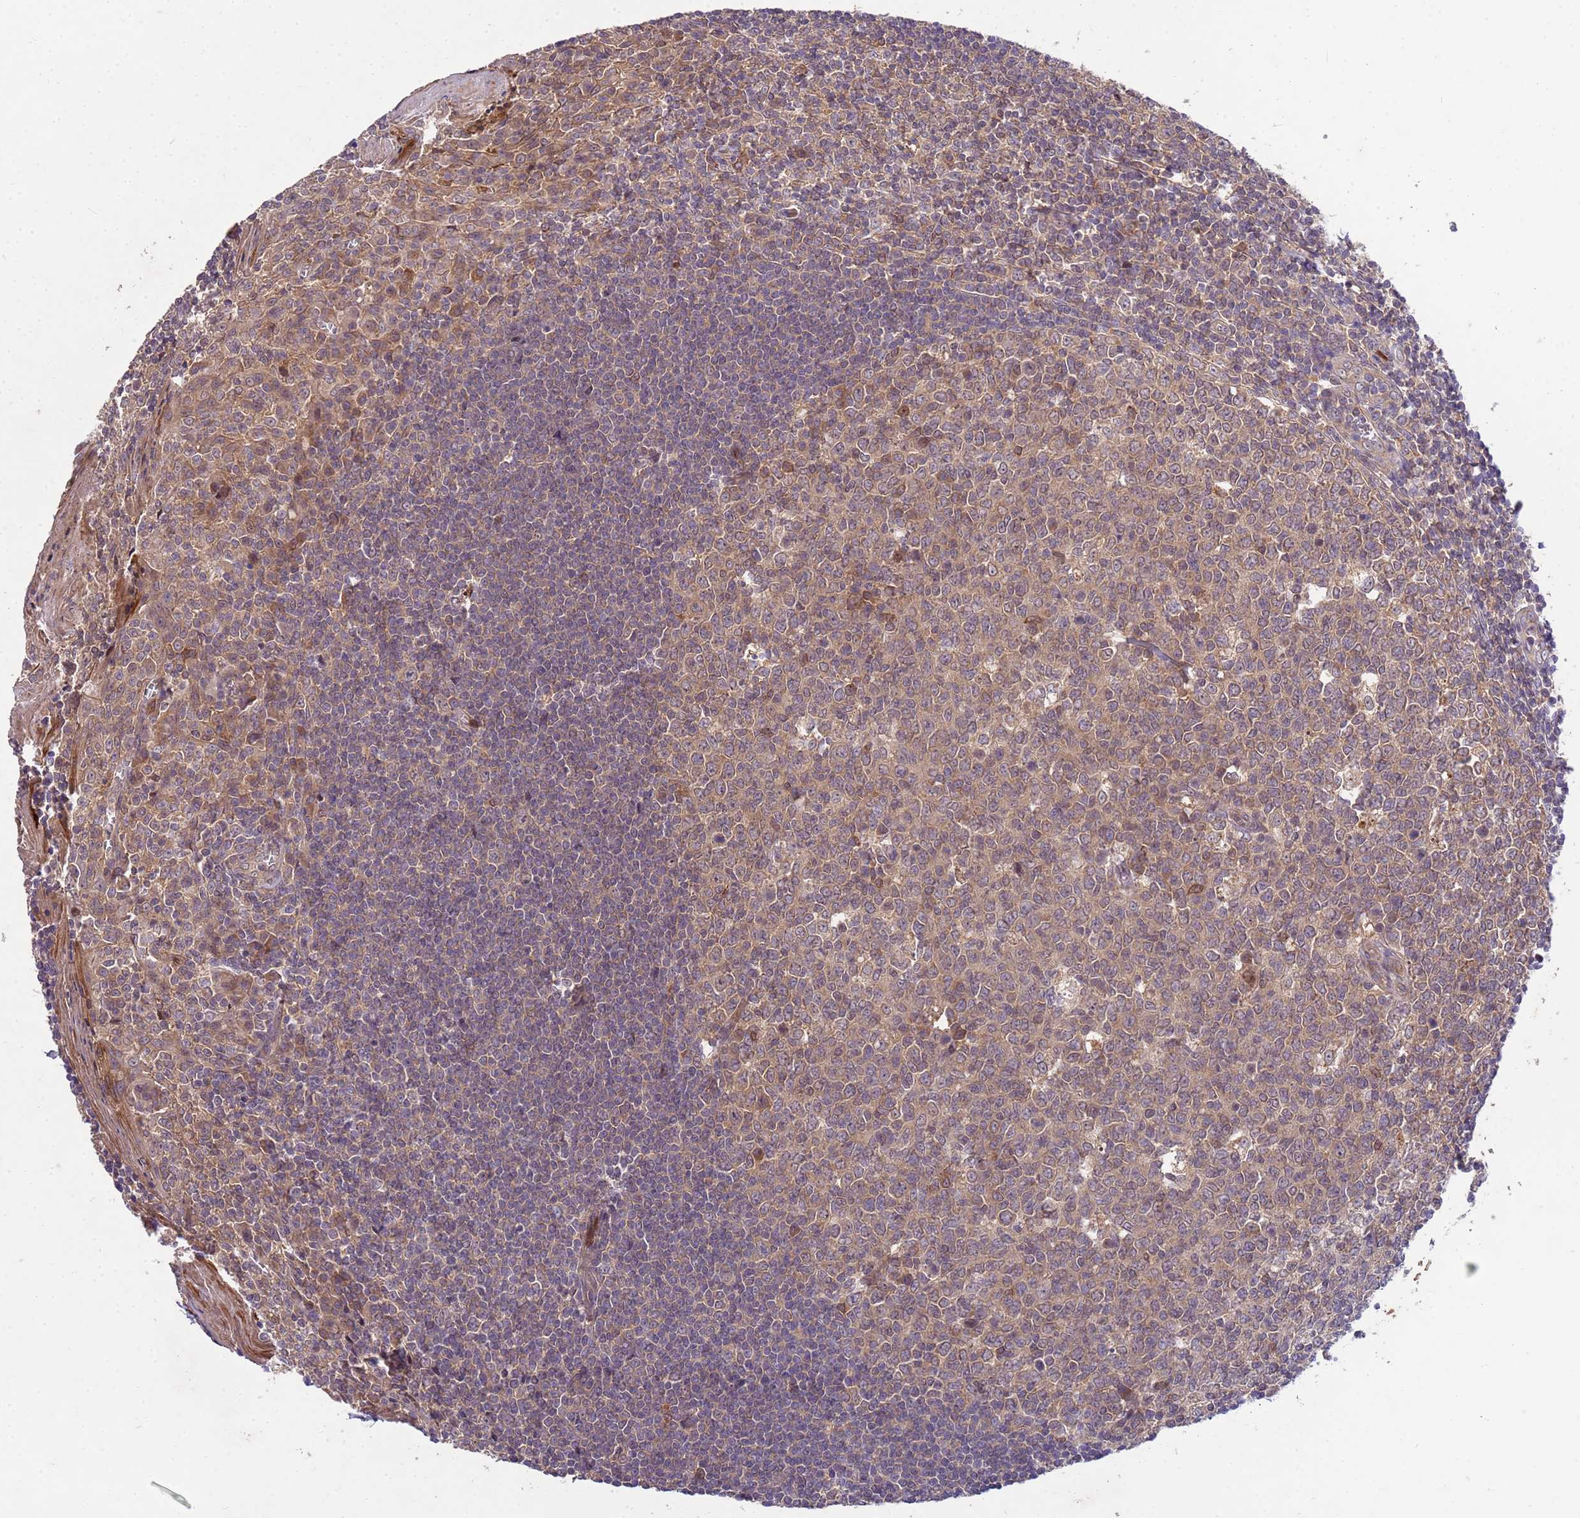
{"staining": {"intensity": "moderate", "quantity": ">75%", "location": "cytoplasmic/membranous"}, "tissue": "tonsil", "cell_type": "Germinal center cells", "image_type": "normal", "snomed": [{"axis": "morphology", "description": "Normal tissue, NOS"}, {"axis": "topography", "description": "Tonsil"}], "caption": "Immunohistochemical staining of normal tonsil demonstrates medium levels of moderate cytoplasmic/membranous positivity in approximately >75% of germinal center cells.", "gene": "PPP2CA", "patient": {"sex": "male", "age": 27}}